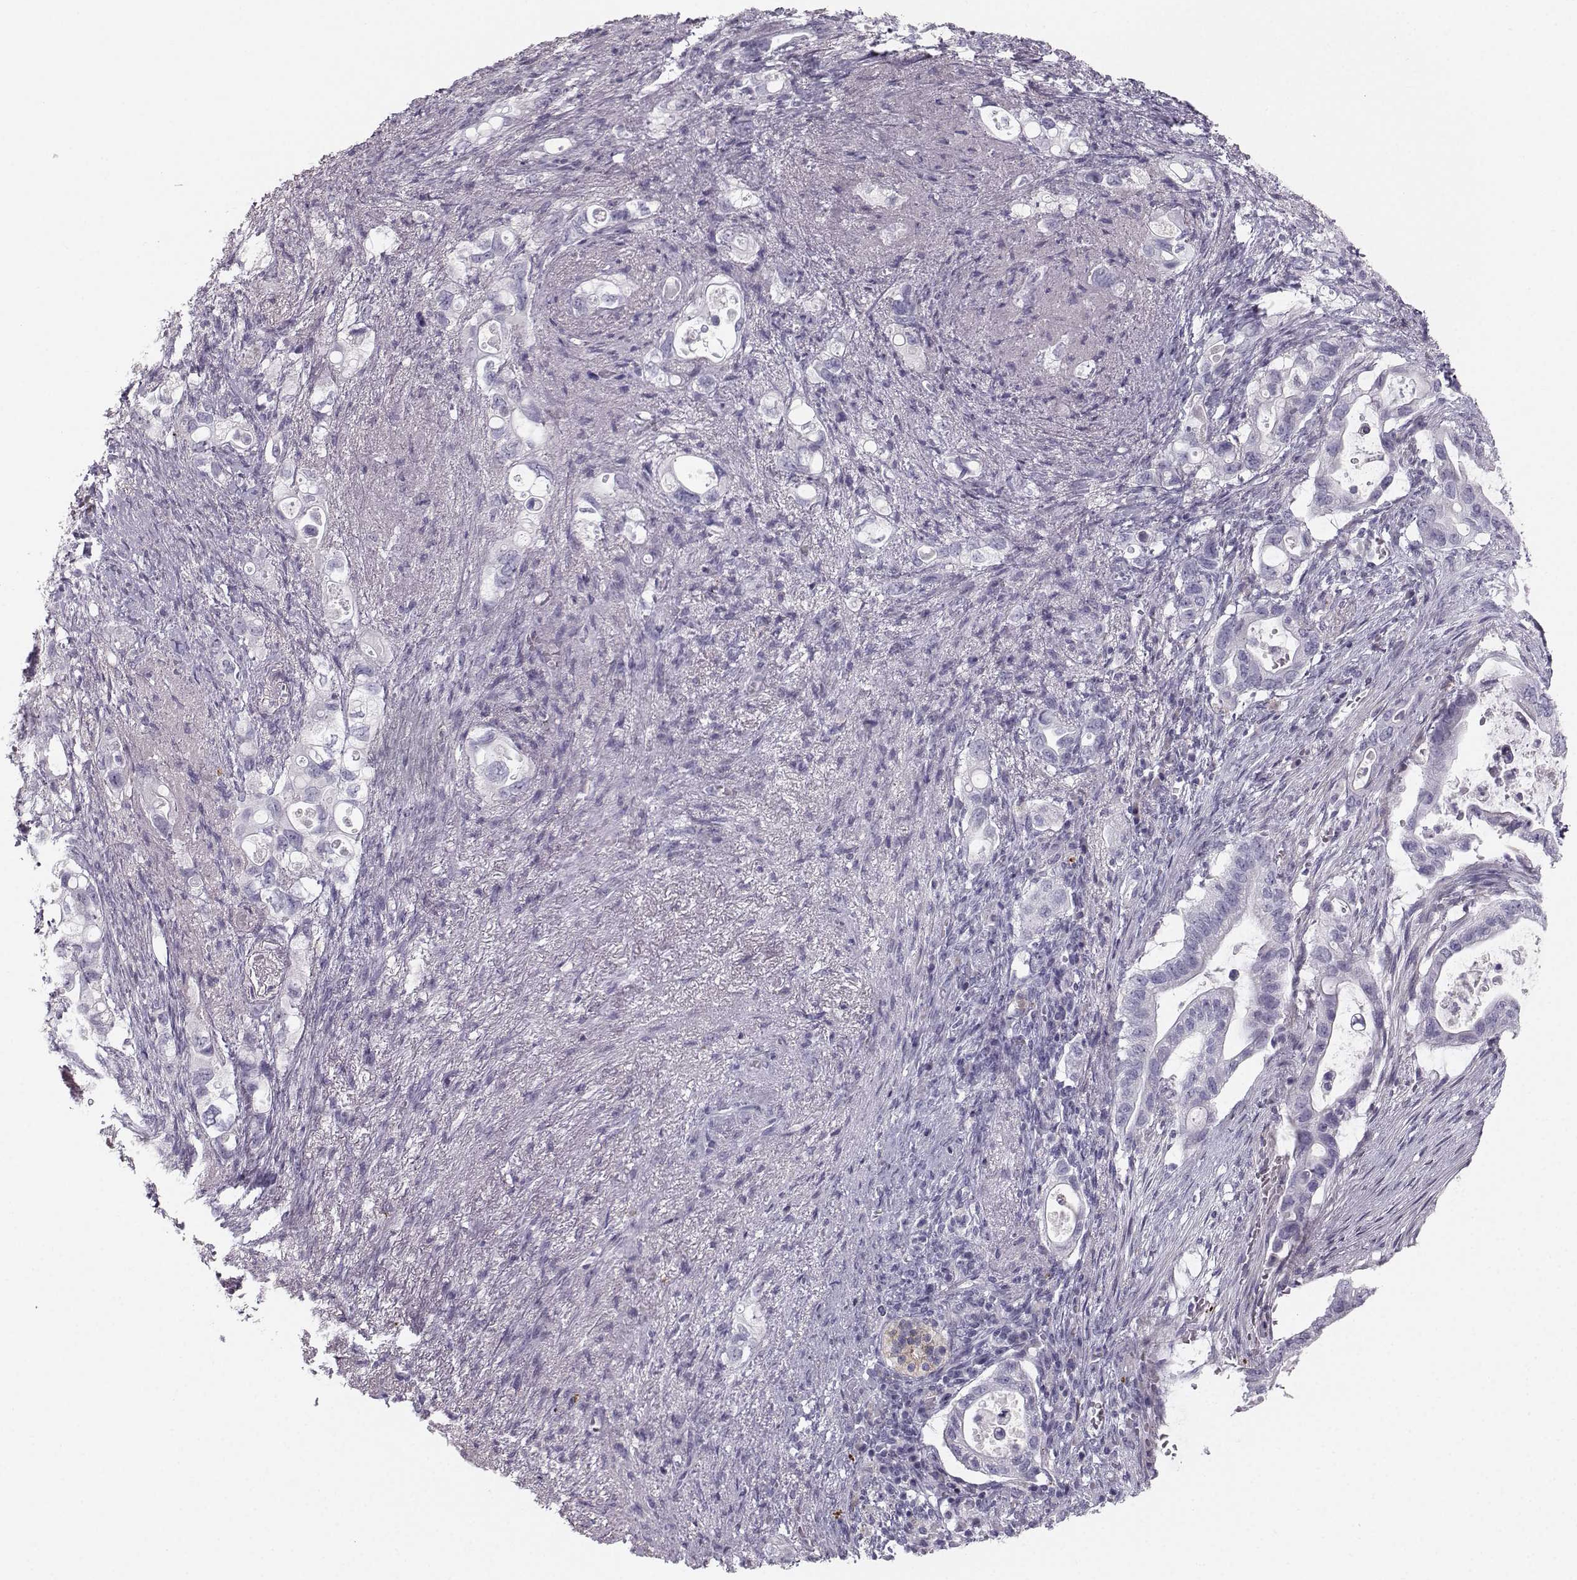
{"staining": {"intensity": "negative", "quantity": "none", "location": "none"}, "tissue": "pancreatic cancer", "cell_type": "Tumor cells", "image_type": "cancer", "snomed": [{"axis": "morphology", "description": "Adenocarcinoma, NOS"}, {"axis": "topography", "description": "Pancreas"}], "caption": "An immunohistochemistry image of pancreatic cancer is shown. There is no staining in tumor cells of pancreatic cancer.", "gene": "CASR", "patient": {"sex": "female", "age": 72}}